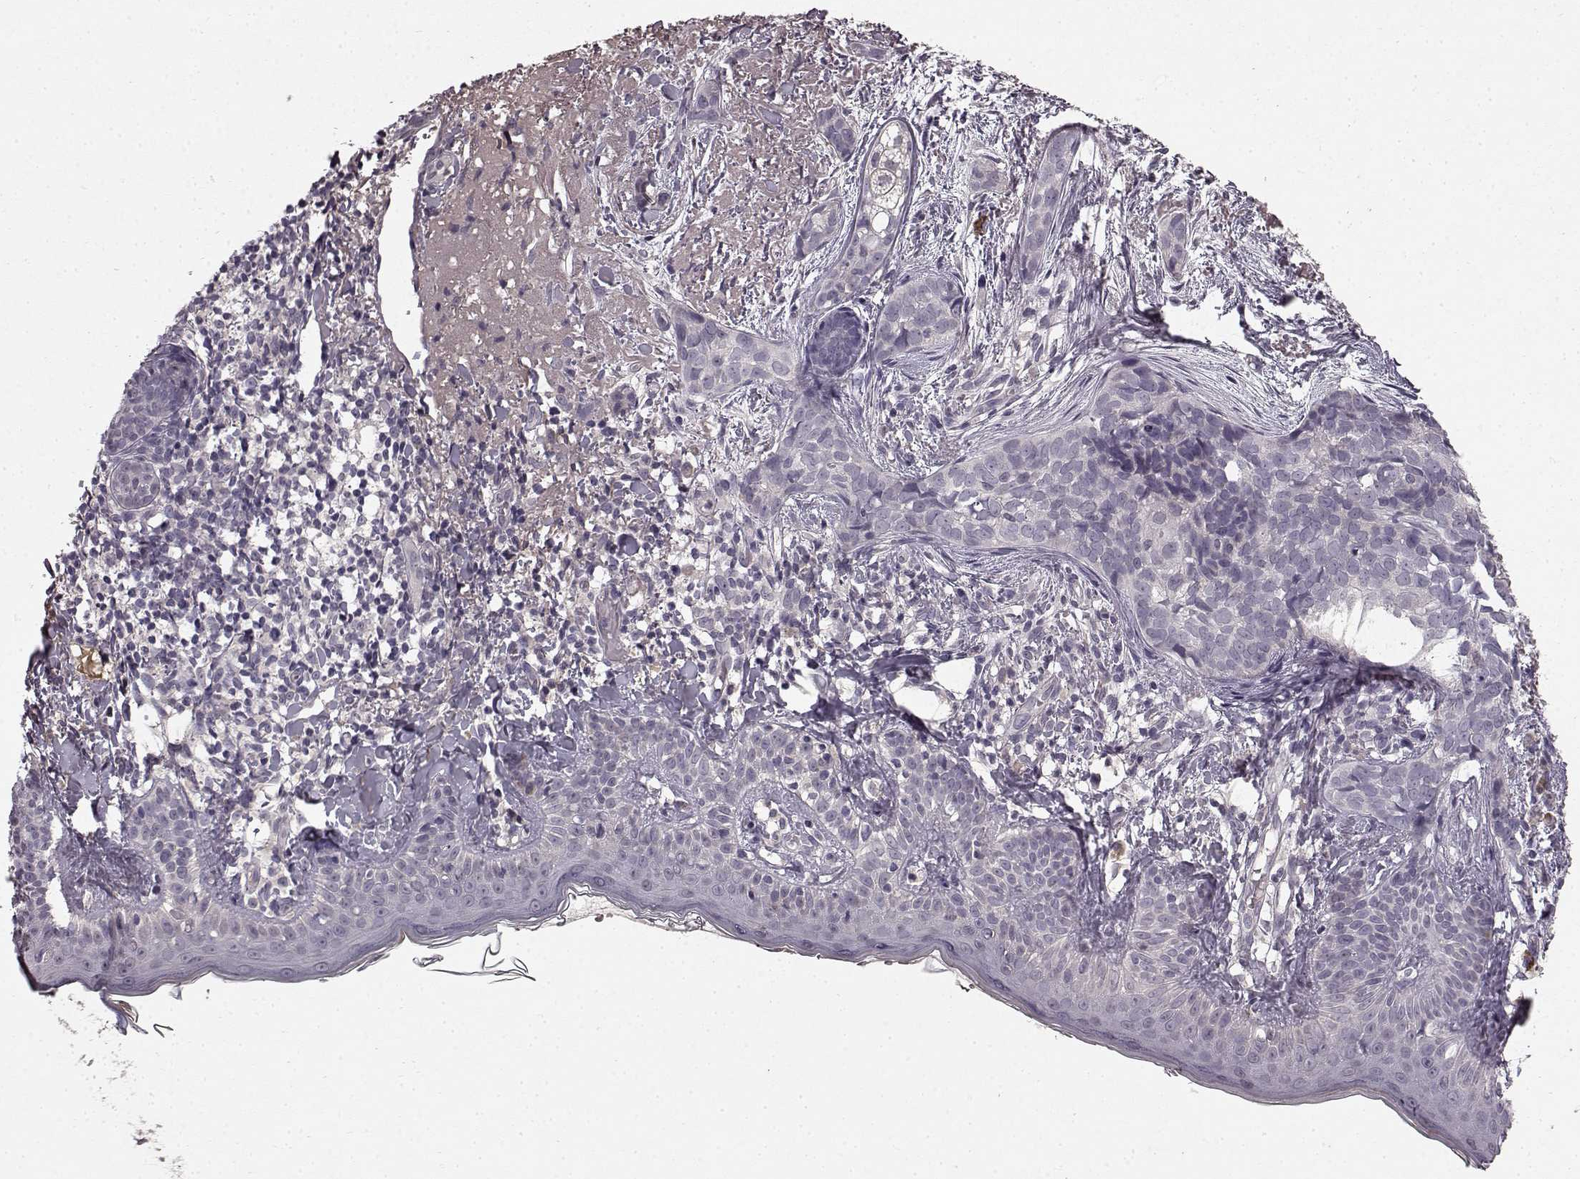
{"staining": {"intensity": "negative", "quantity": "none", "location": "none"}, "tissue": "skin cancer", "cell_type": "Tumor cells", "image_type": "cancer", "snomed": [{"axis": "morphology", "description": "Basal cell carcinoma"}, {"axis": "topography", "description": "Skin"}], "caption": "Immunohistochemical staining of human skin cancer (basal cell carcinoma) reveals no significant staining in tumor cells.", "gene": "SLC22A18", "patient": {"sex": "male", "age": 87}}